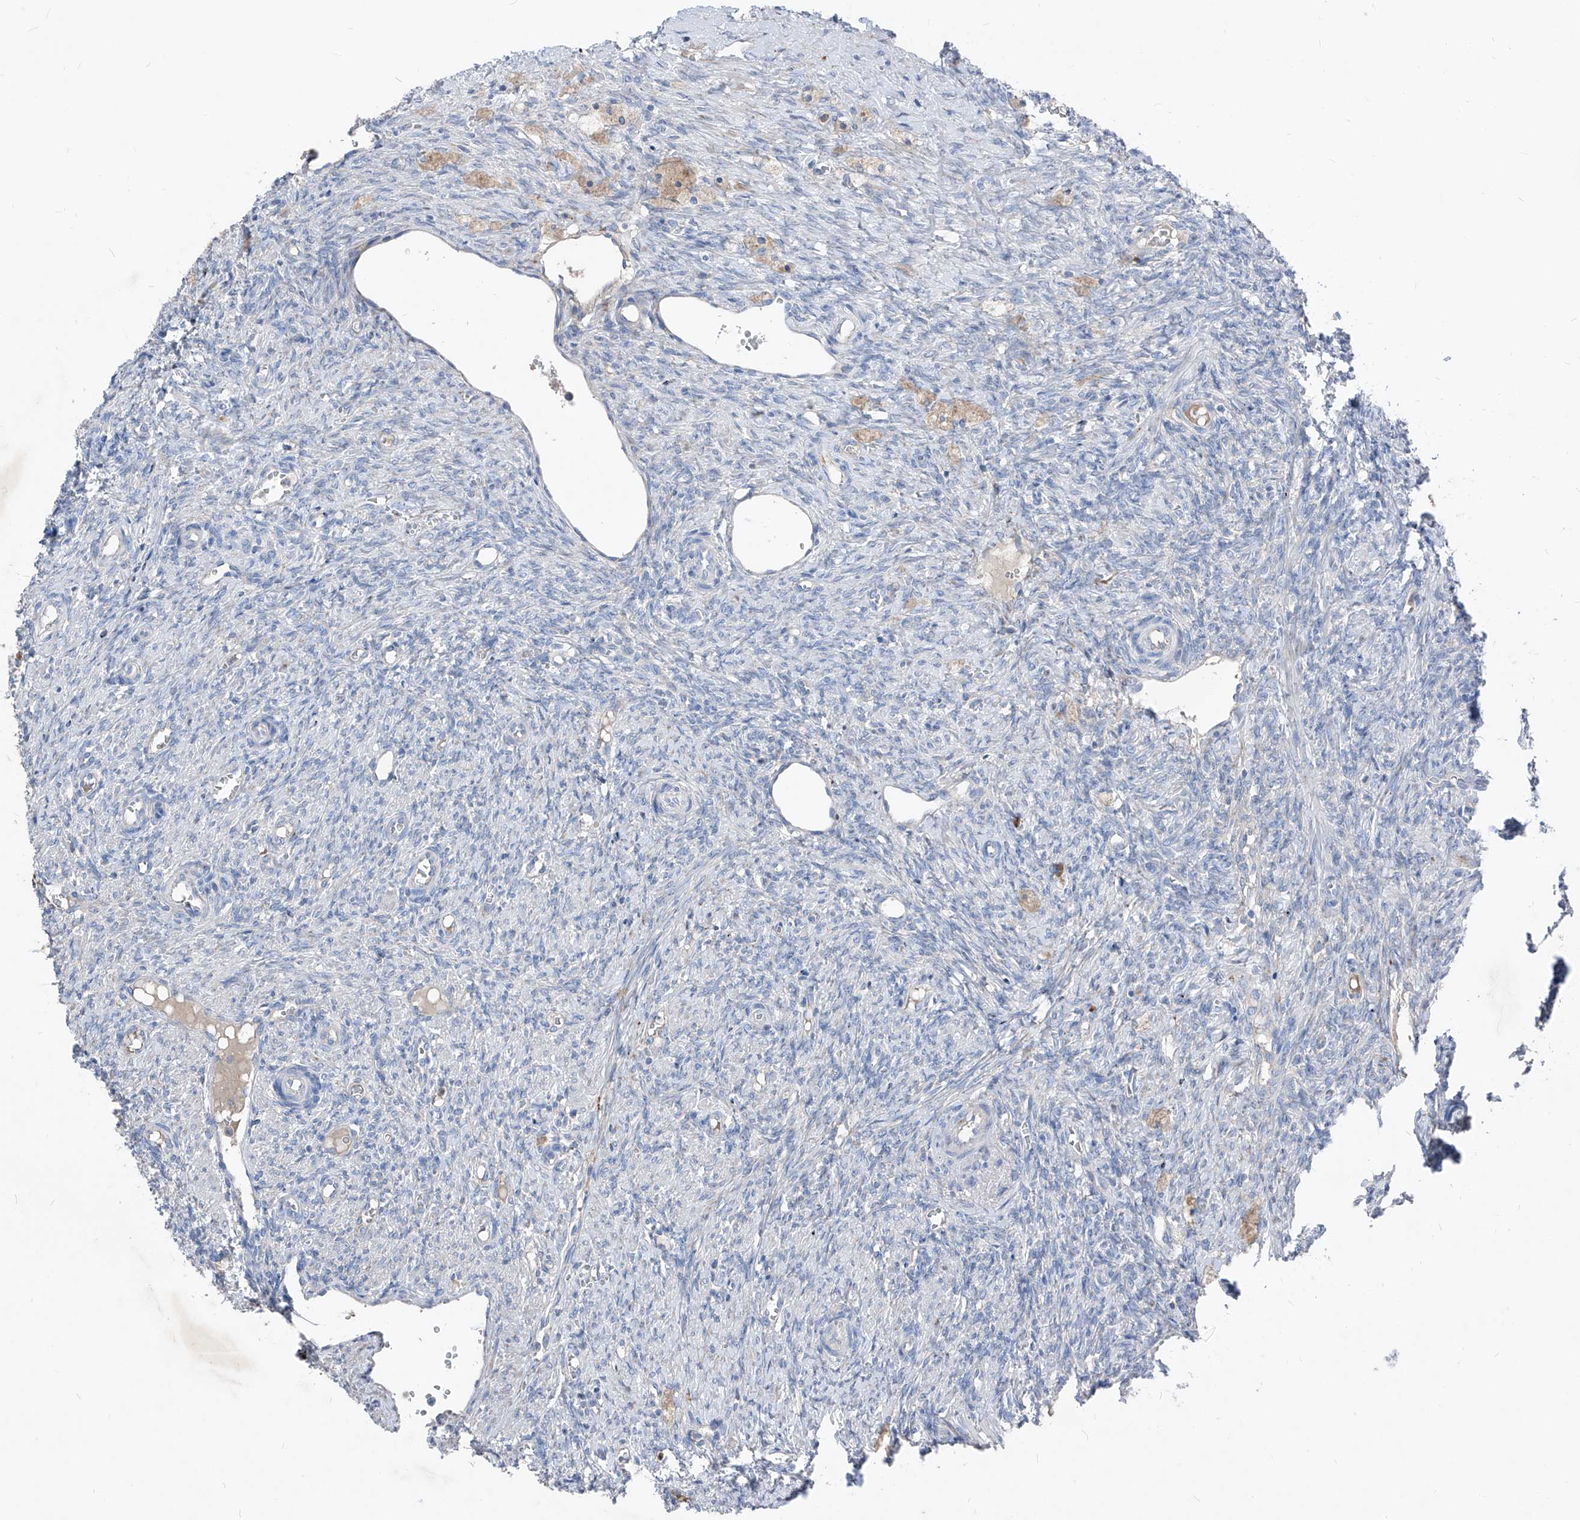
{"staining": {"intensity": "negative", "quantity": "none", "location": "none"}, "tissue": "ovary", "cell_type": "Ovarian stroma cells", "image_type": "normal", "snomed": [{"axis": "morphology", "description": "Normal tissue, NOS"}, {"axis": "topography", "description": "Ovary"}], "caption": "The photomicrograph shows no staining of ovarian stroma cells in benign ovary.", "gene": "IFI27", "patient": {"sex": "female", "age": 41}}